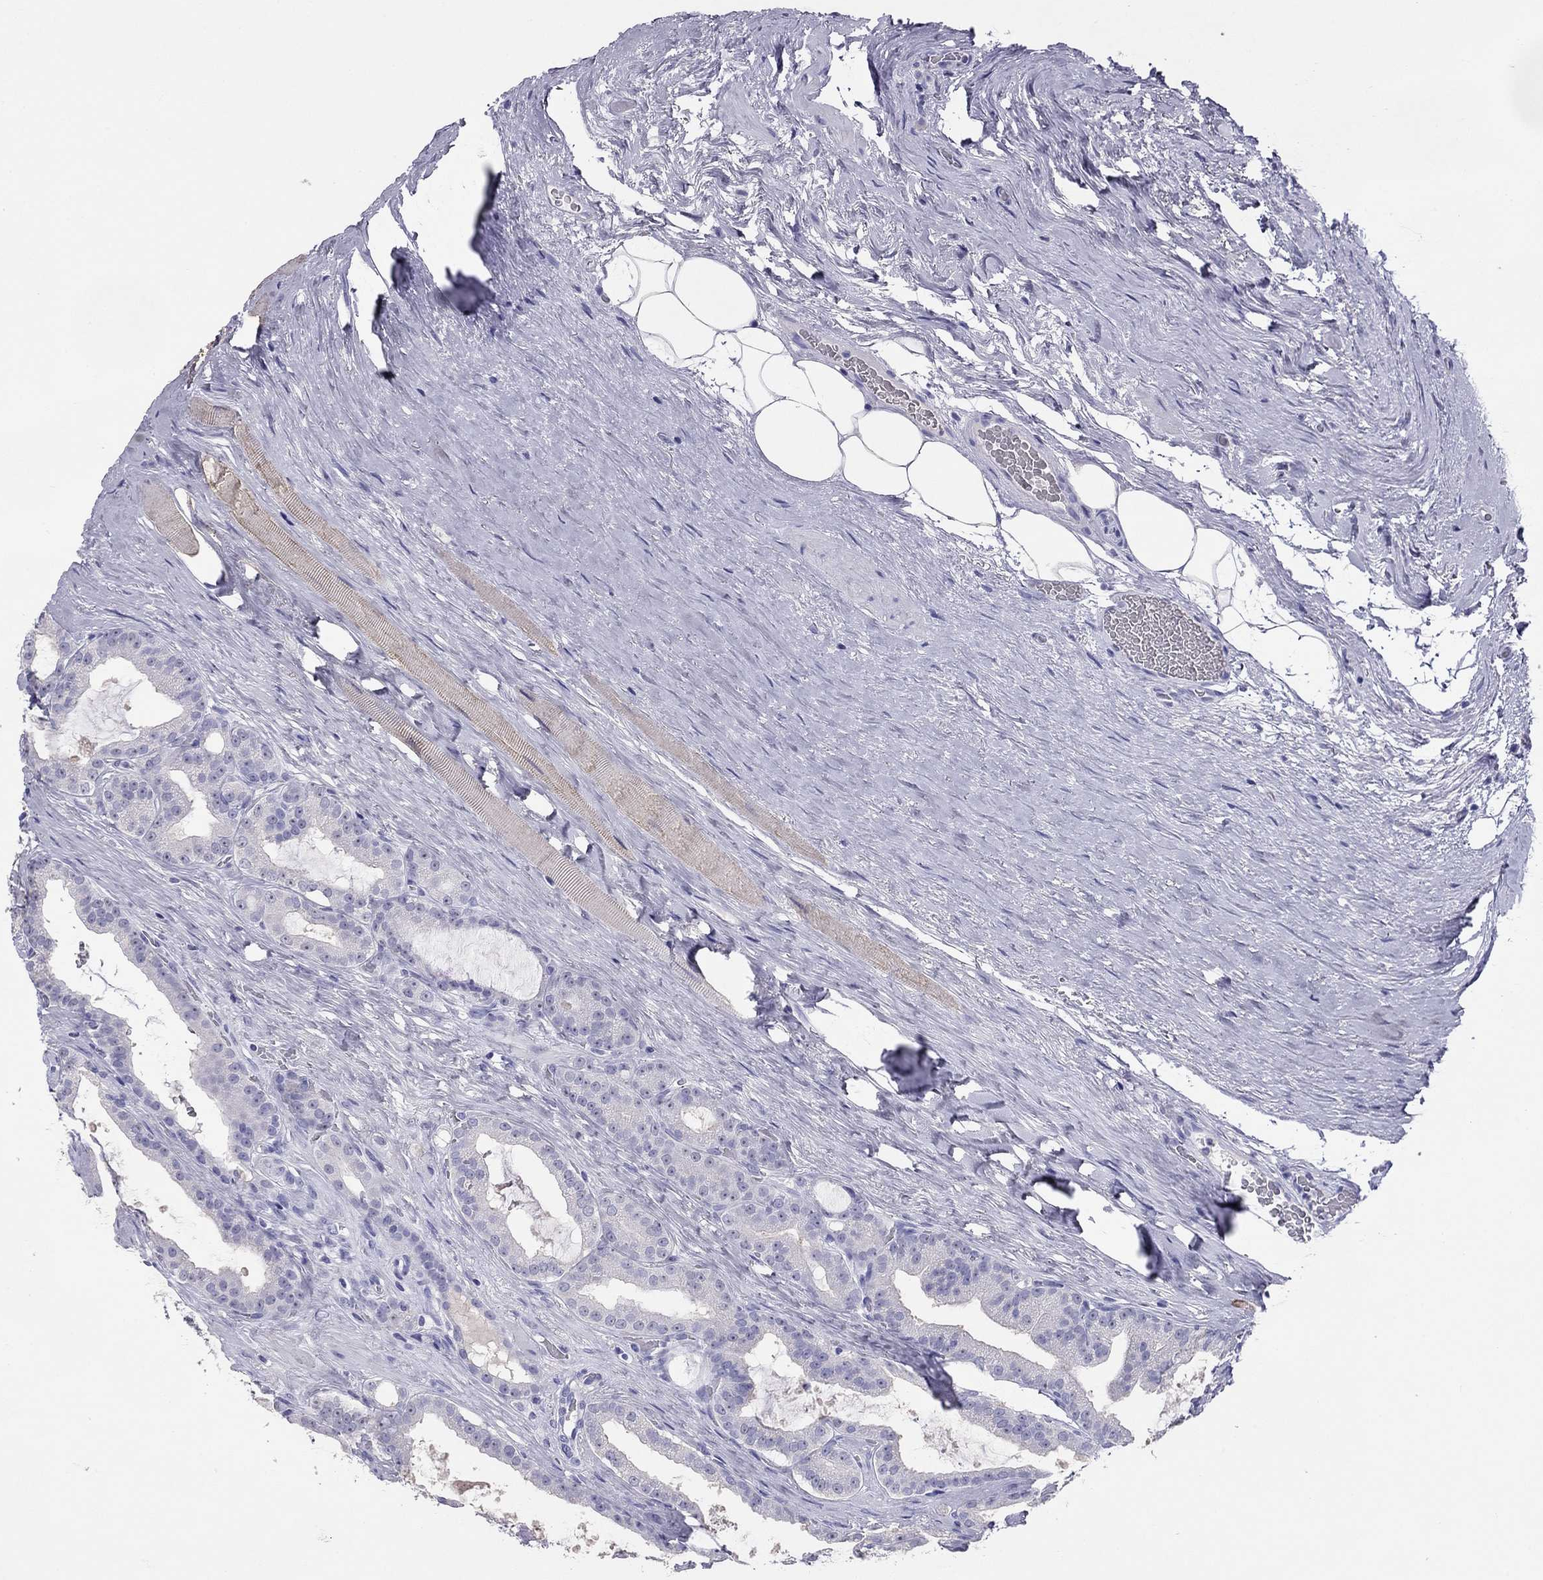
{"staining": {"intensity": "negative", "quantity": "none", "location": "none"}, "tissue": "prostate cancer", "cell_type": "Tumor cells", "image_type": "cancer", "snomed": [{"axis": "morphology", "description": "Adenocarcinoma, NOS"}, {"axis": "topography", "description": "Prostate"}], "caption": "Immunohistochemistry (IHC) photomicrograph of prostate cancer (adenocarcinoma) stained for a protein (brown), which displays no staining in tumor cells.", "gene": "ODF4", "patient": {"sex": "male", "age": 67}}